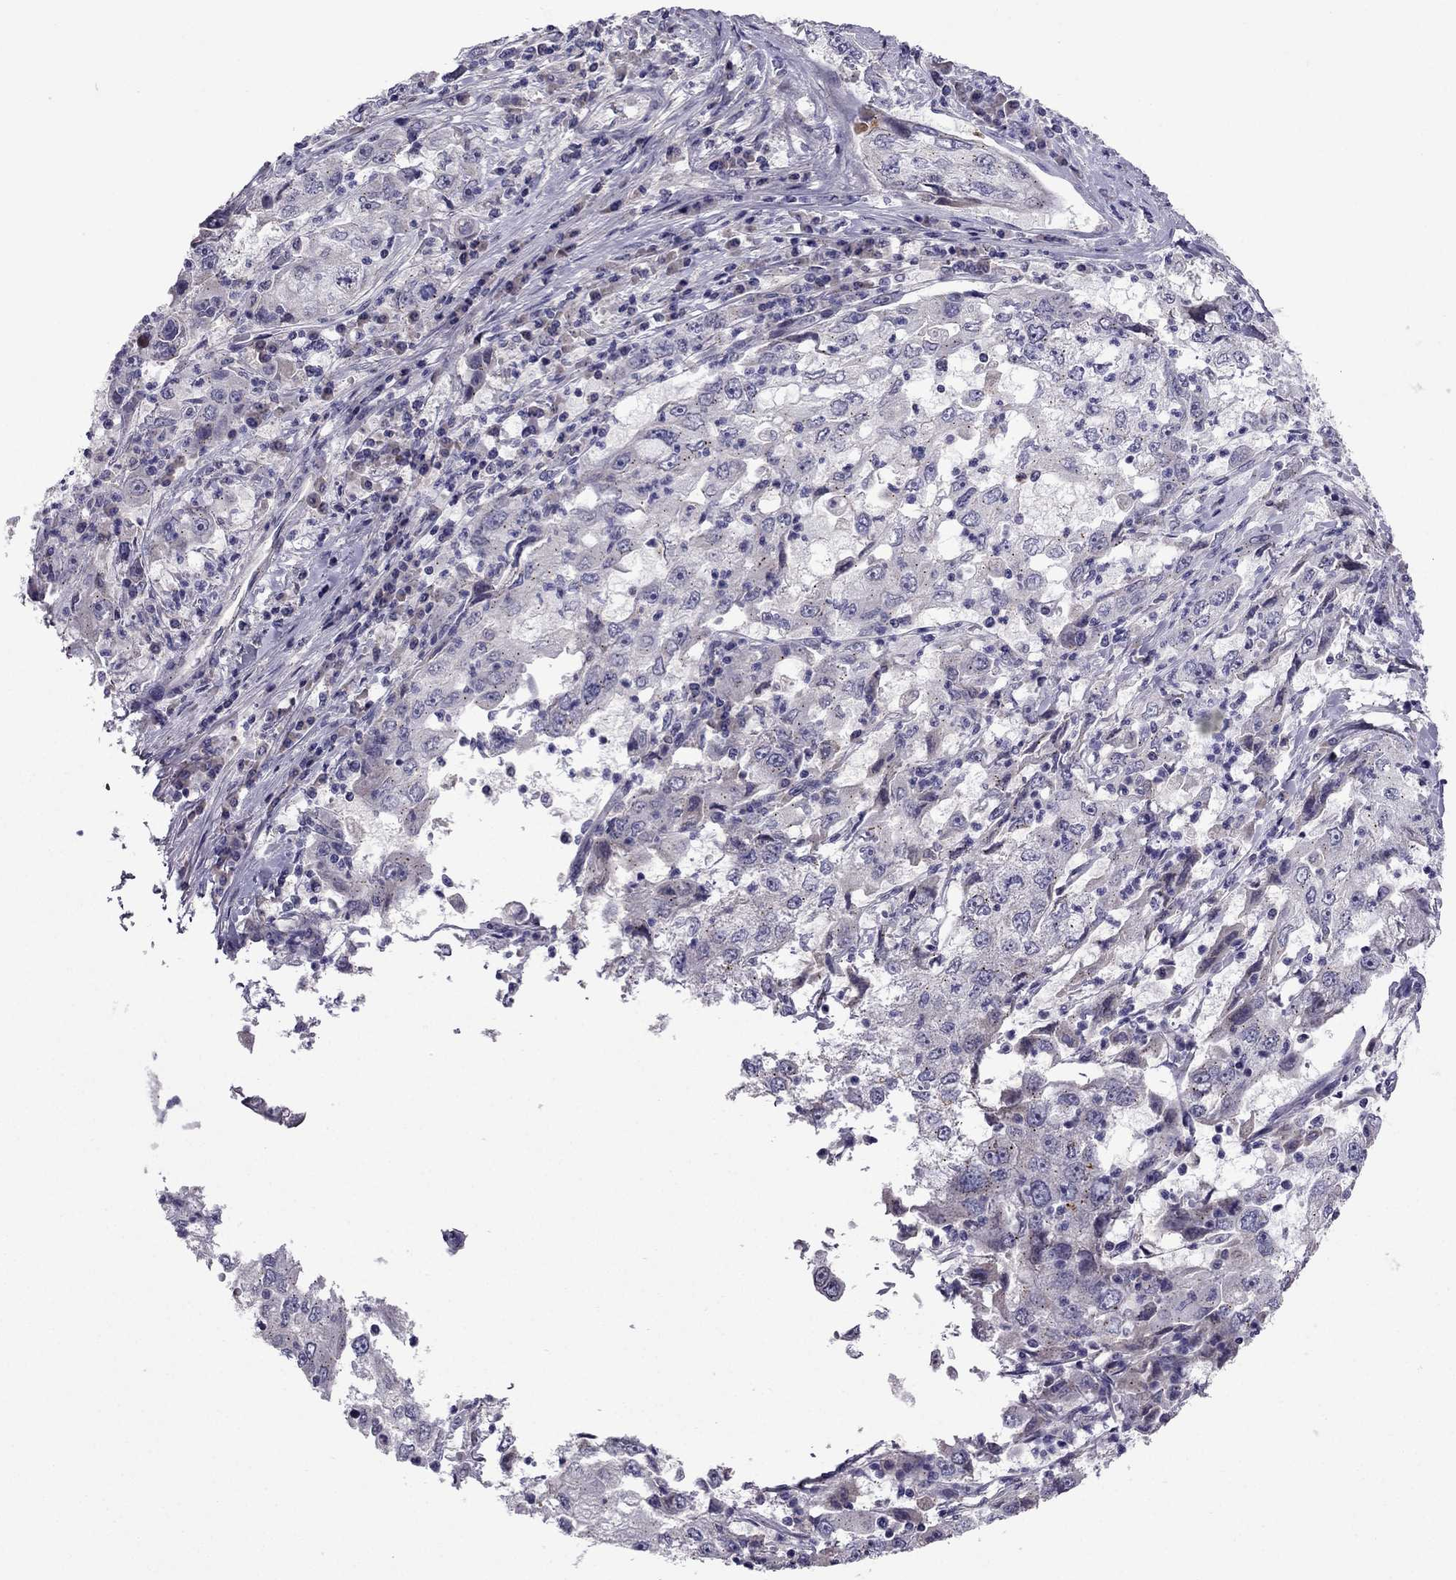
{"staining": {"intensity": "negative", "quantity": "none", "location": "none"}, "tissue": "cervical cancer", "cell_type": "Tumor cells", "image_type": "cancer", "snomed": [{"axis": "morphology", "description": "Squamous cell carcinoma, NOS"}, {"axis": "topography", "description": "Cervix"}], "caption": "A micrograph of human cervical squamous cell carcinoma is negative for staining in tumor cells.", "gene": "MYBPH", "patient": {"sex": "female", "age": 36}}